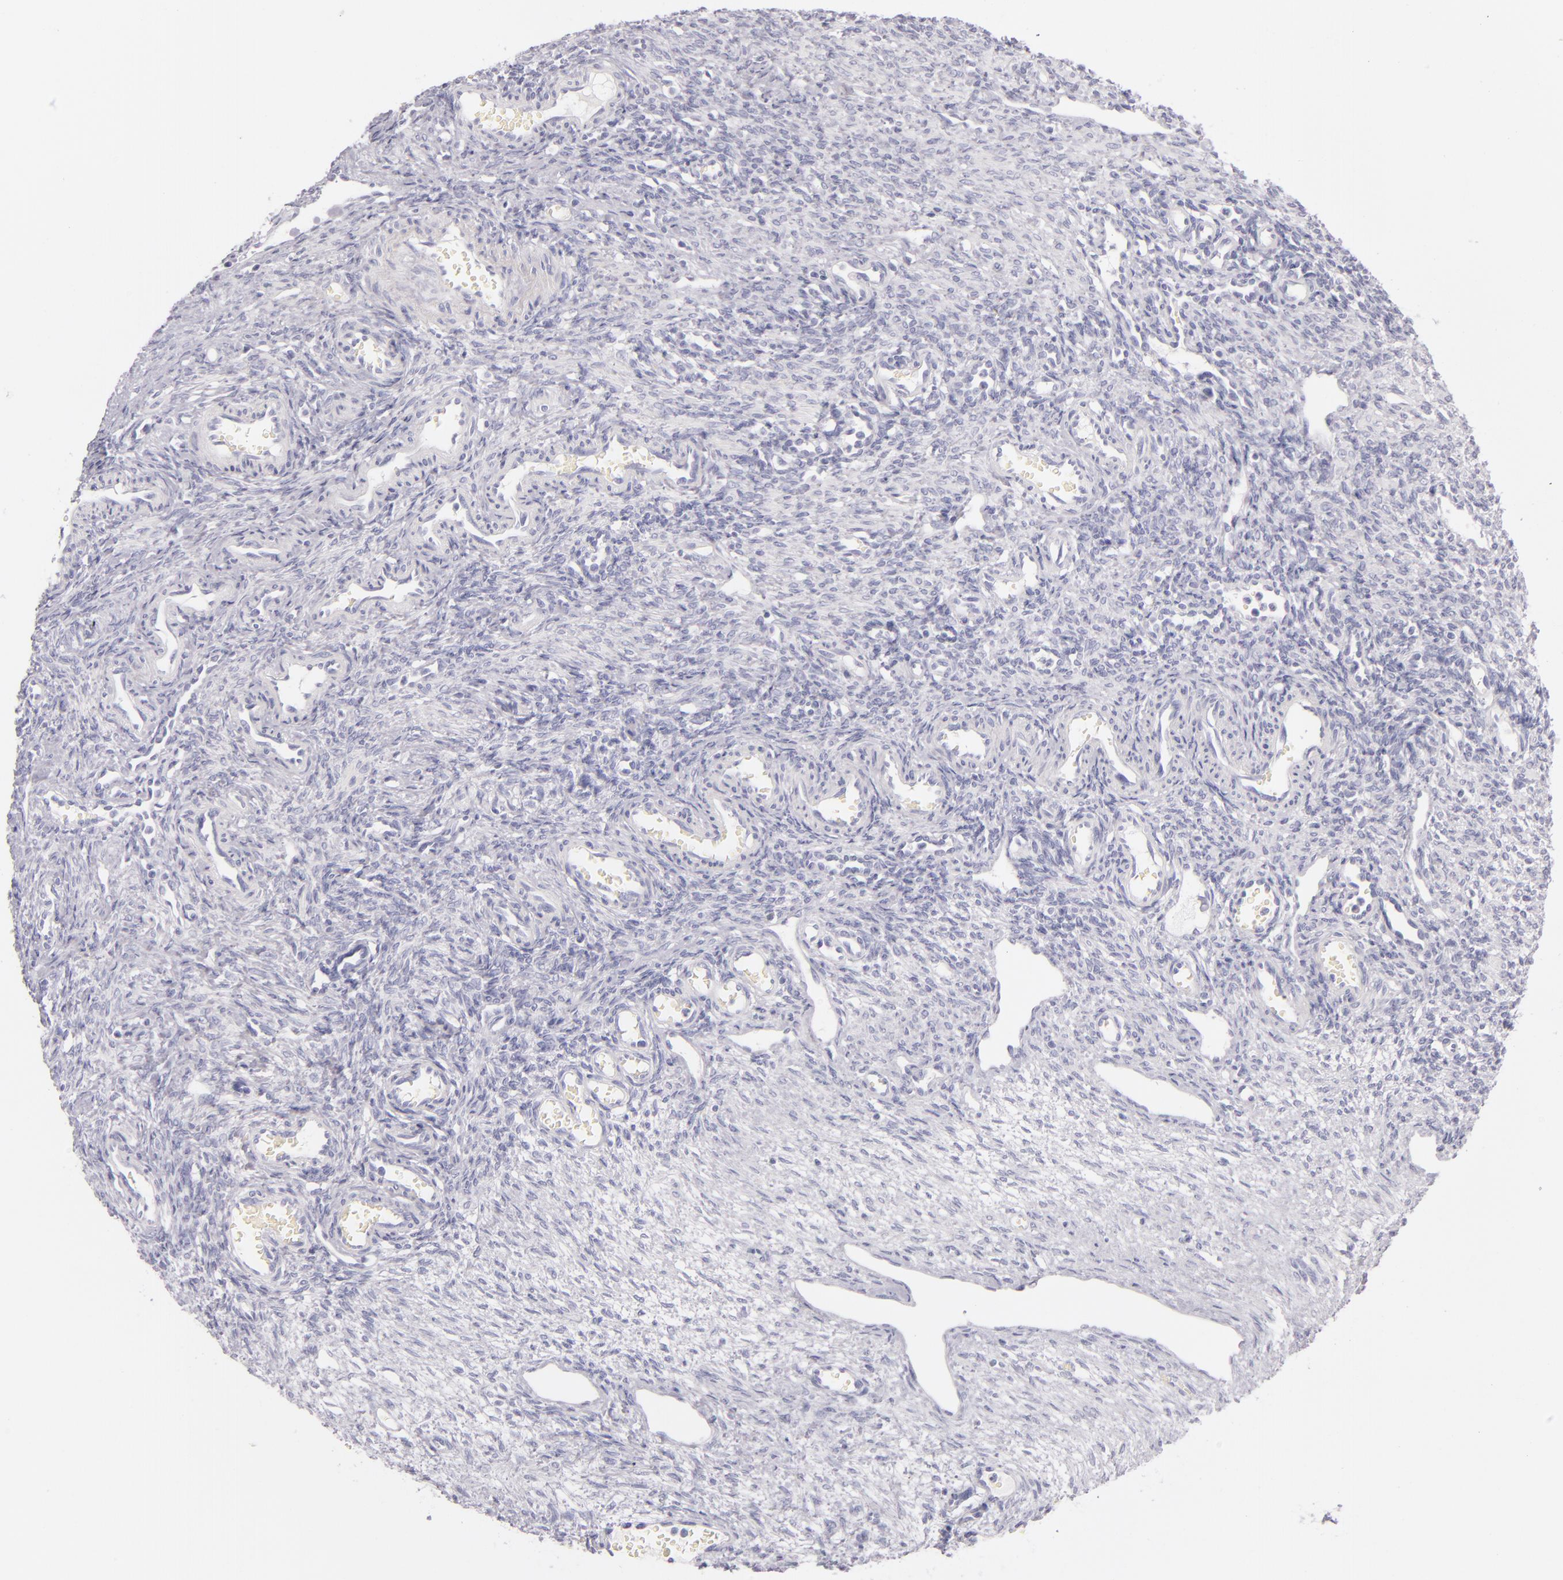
{"staining": {"intensity": "negative", "quantity": "none", "location": "none"}, "tissue": "ovary", "cell_type": "Follicle cells", "image_type": "normal", "snomed": [{"axis": "morphology", "description": "Normal tissue, NOS"}, {"axis": "topography", "description": "Ovary"}], "caption": "Photomicrograph shows no protein staining in follicle cells of unremarkable ovary.", "gene": "FABP1", "patient": {"sex": "female", "age": 33}}